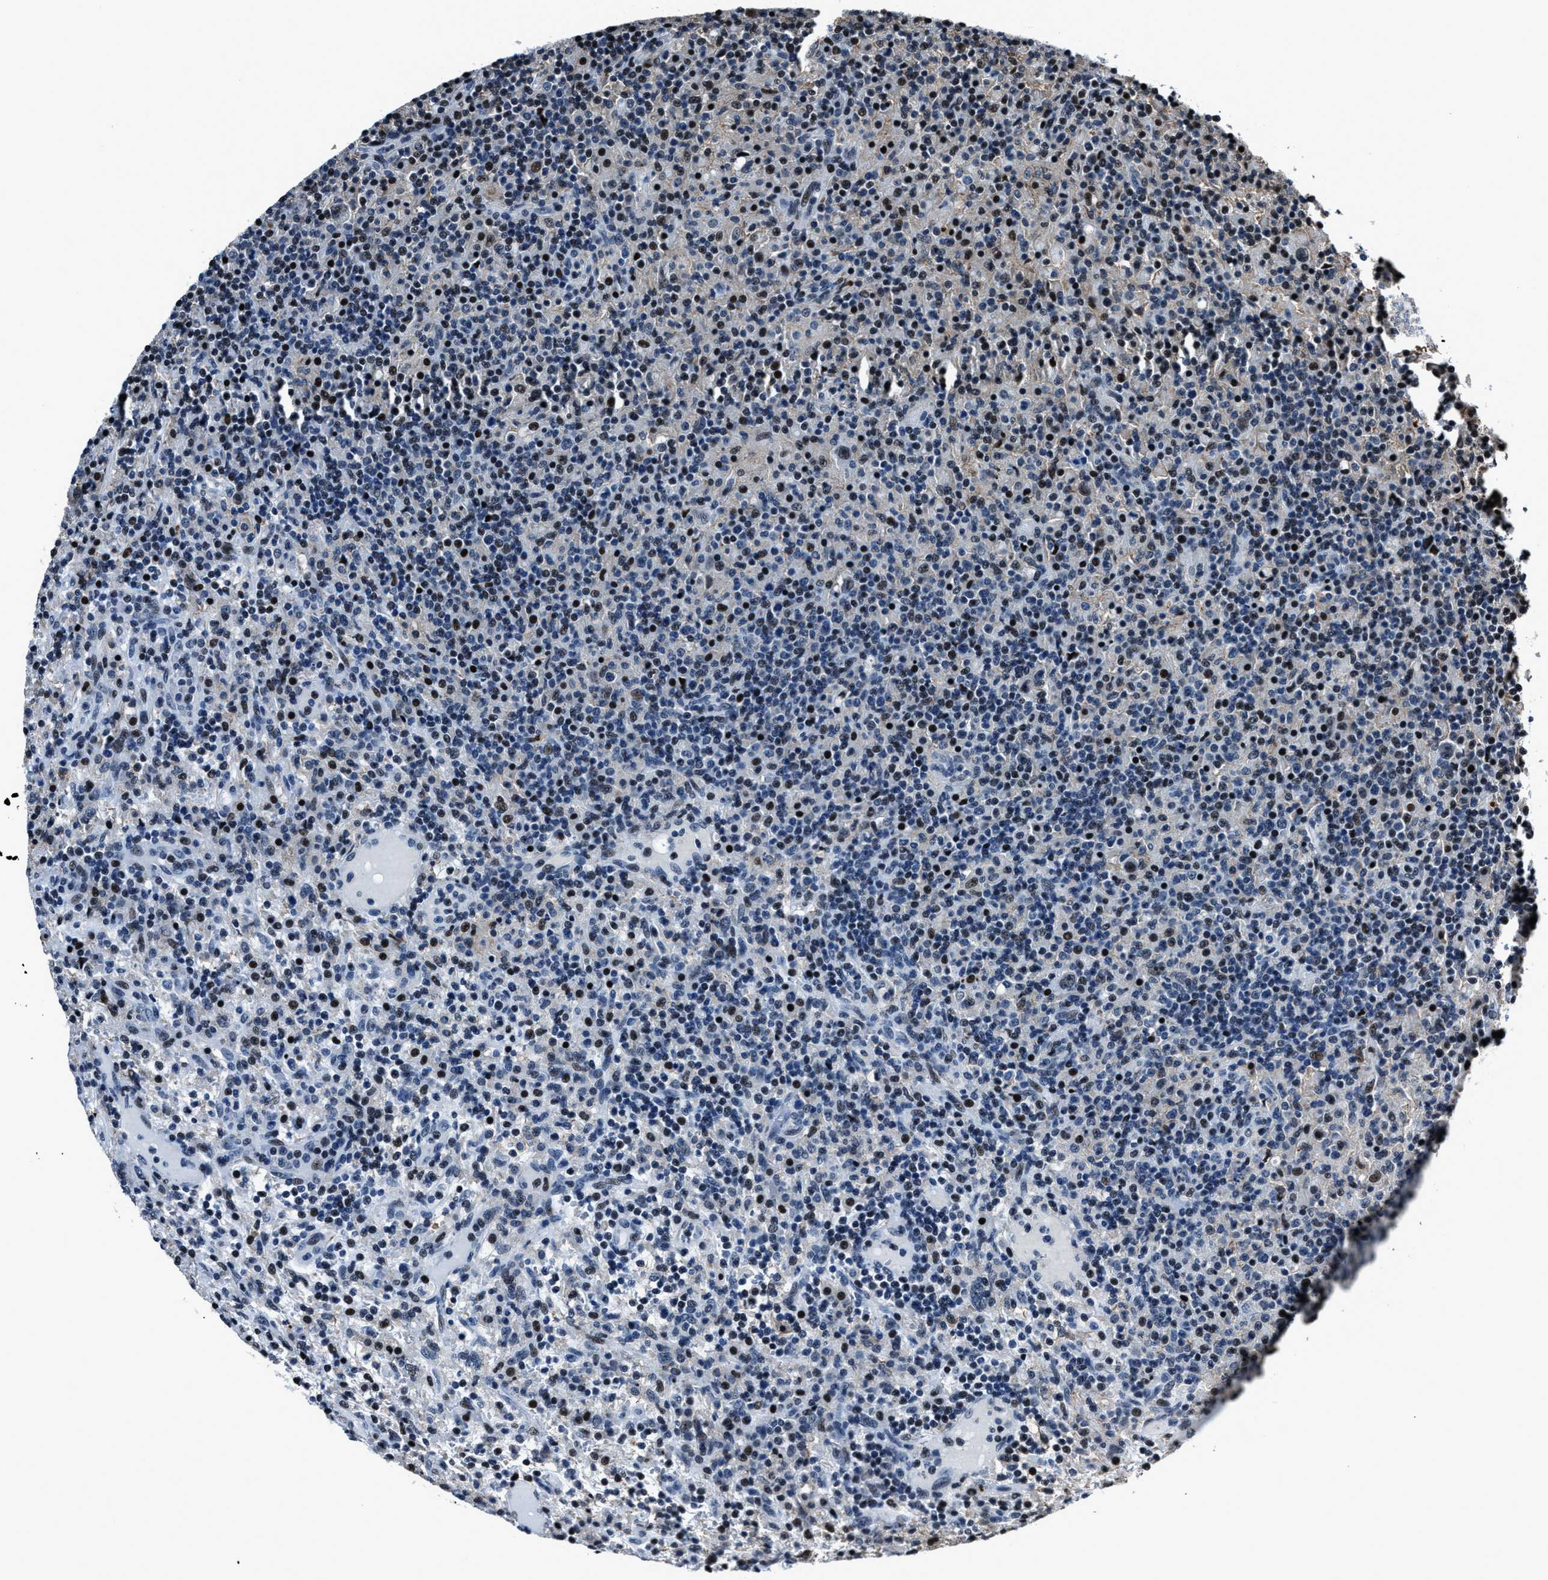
{"staining": {"intensity": "weak", "quantity": "<25%", "location": "nuclear"}, "tissue": "lymphoma", "cell_type": "Tumor cells", "image_type": "cancer", "snomed": [{"axis": "morphology", "description": "Hodgkin's disease, NOS"}, {"axis": "topography", "description": "Lymph node"}], "caption": "High power microscopy histopathology image of an immunohistochemistry (IHC) histopathology image of Hodgkin's disease, revealing no significant positivity in tumor cells.", "gene": "PPIE", "patient": {"sex": "male", "age": 70}}